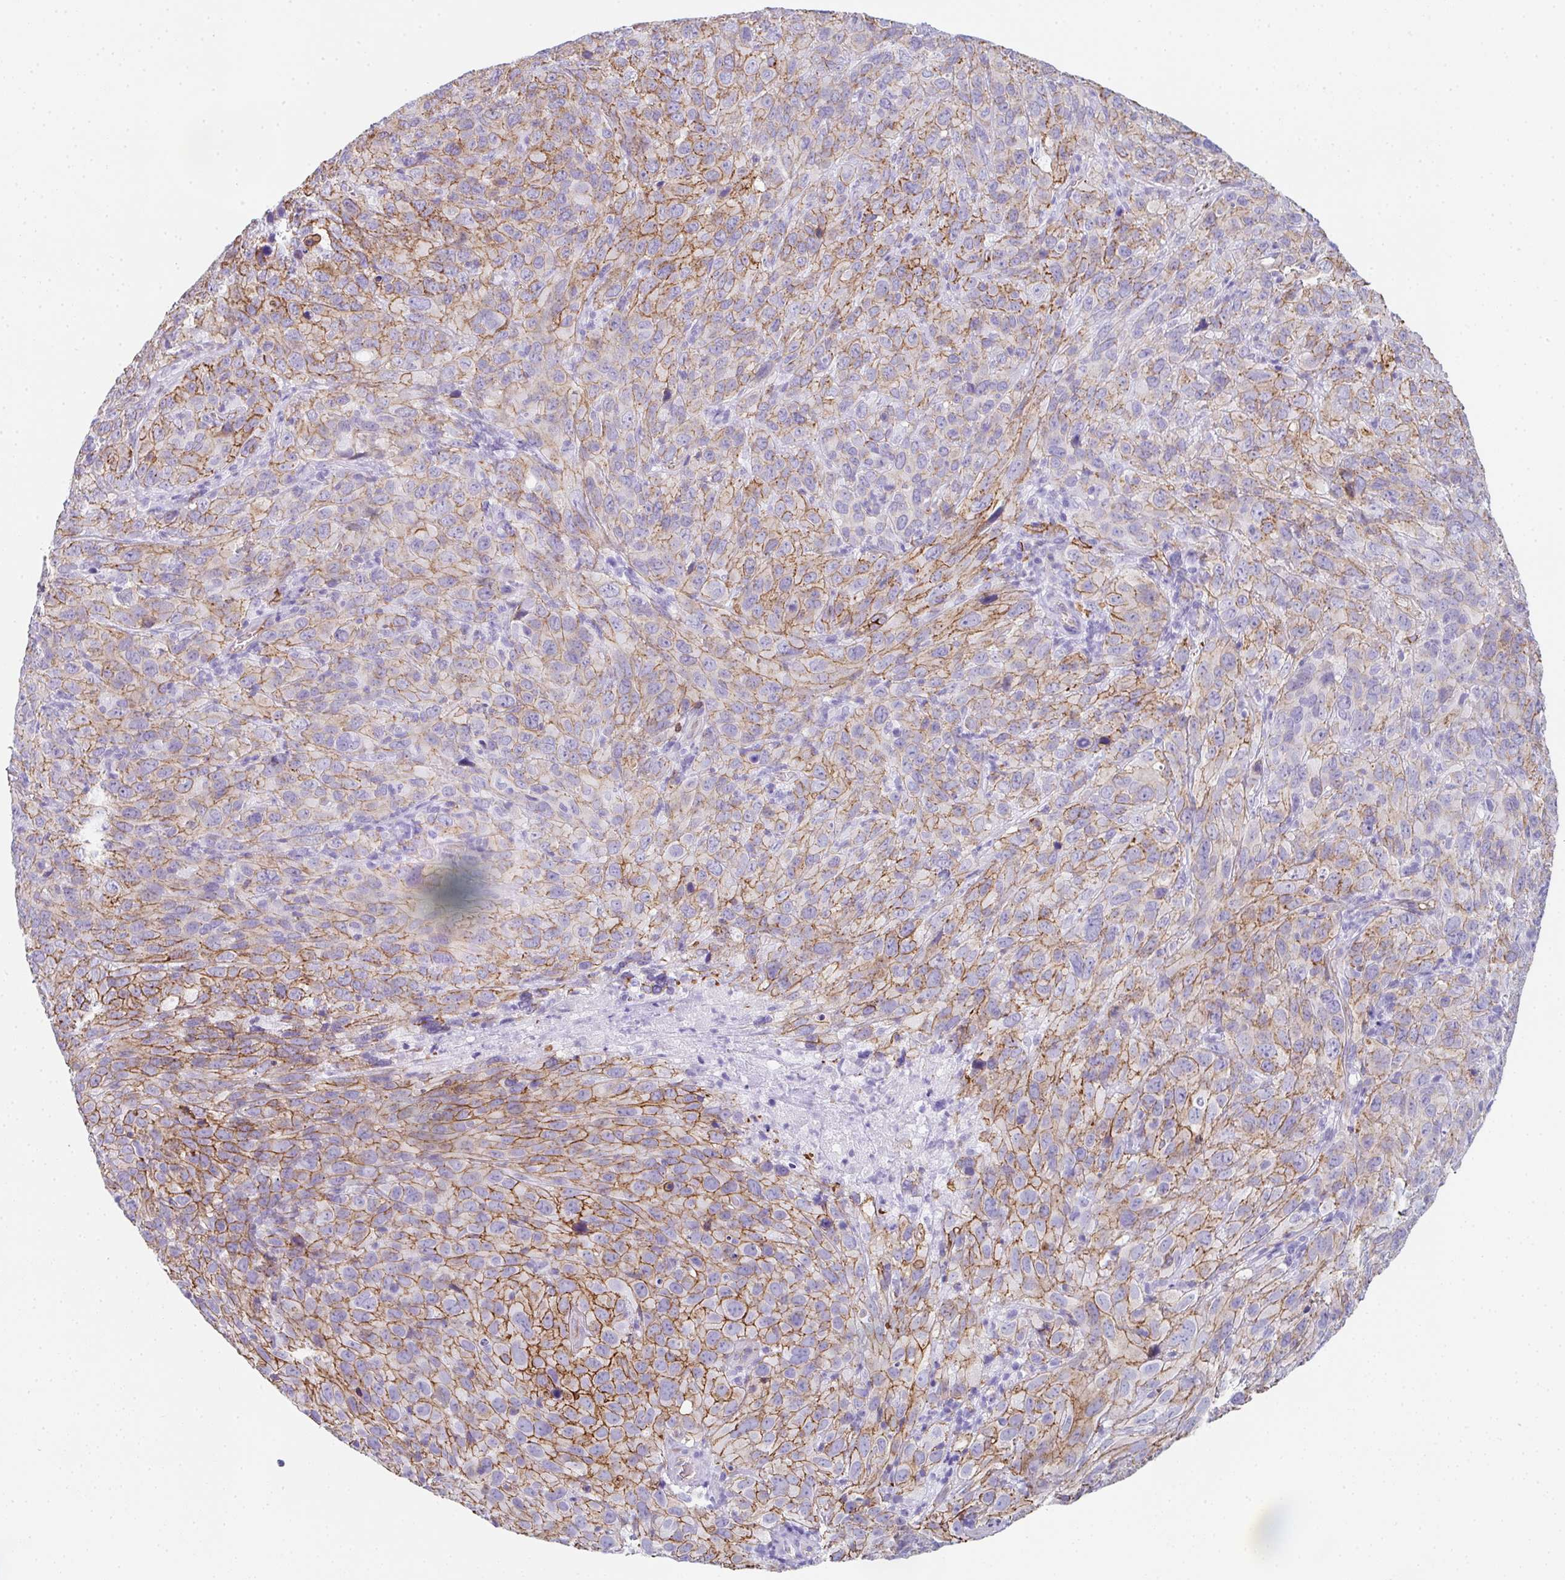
{"staining": {"intensity": "moderate", "quantity": "25%-75%", "location": "cytoplasmic/membranous"}, "tissue": "cervical cancer", "cell_type": "Tumor cells", "image_type": "cancer", "snomed": [{"axis": "morphology", "description": "Squamous cell carcinoma, NOS"}, {"axis": "topography", "description": "Cervix"}], "caption": "This micrograph reveals immunohistochemistry staining of human cervical cancer, with medium moderate cytoplasmic/membranous staining in approximately 25%-75% of tumor cells.", "gene": "DBN1", "patient": {"sex": "female", "age": 51}}